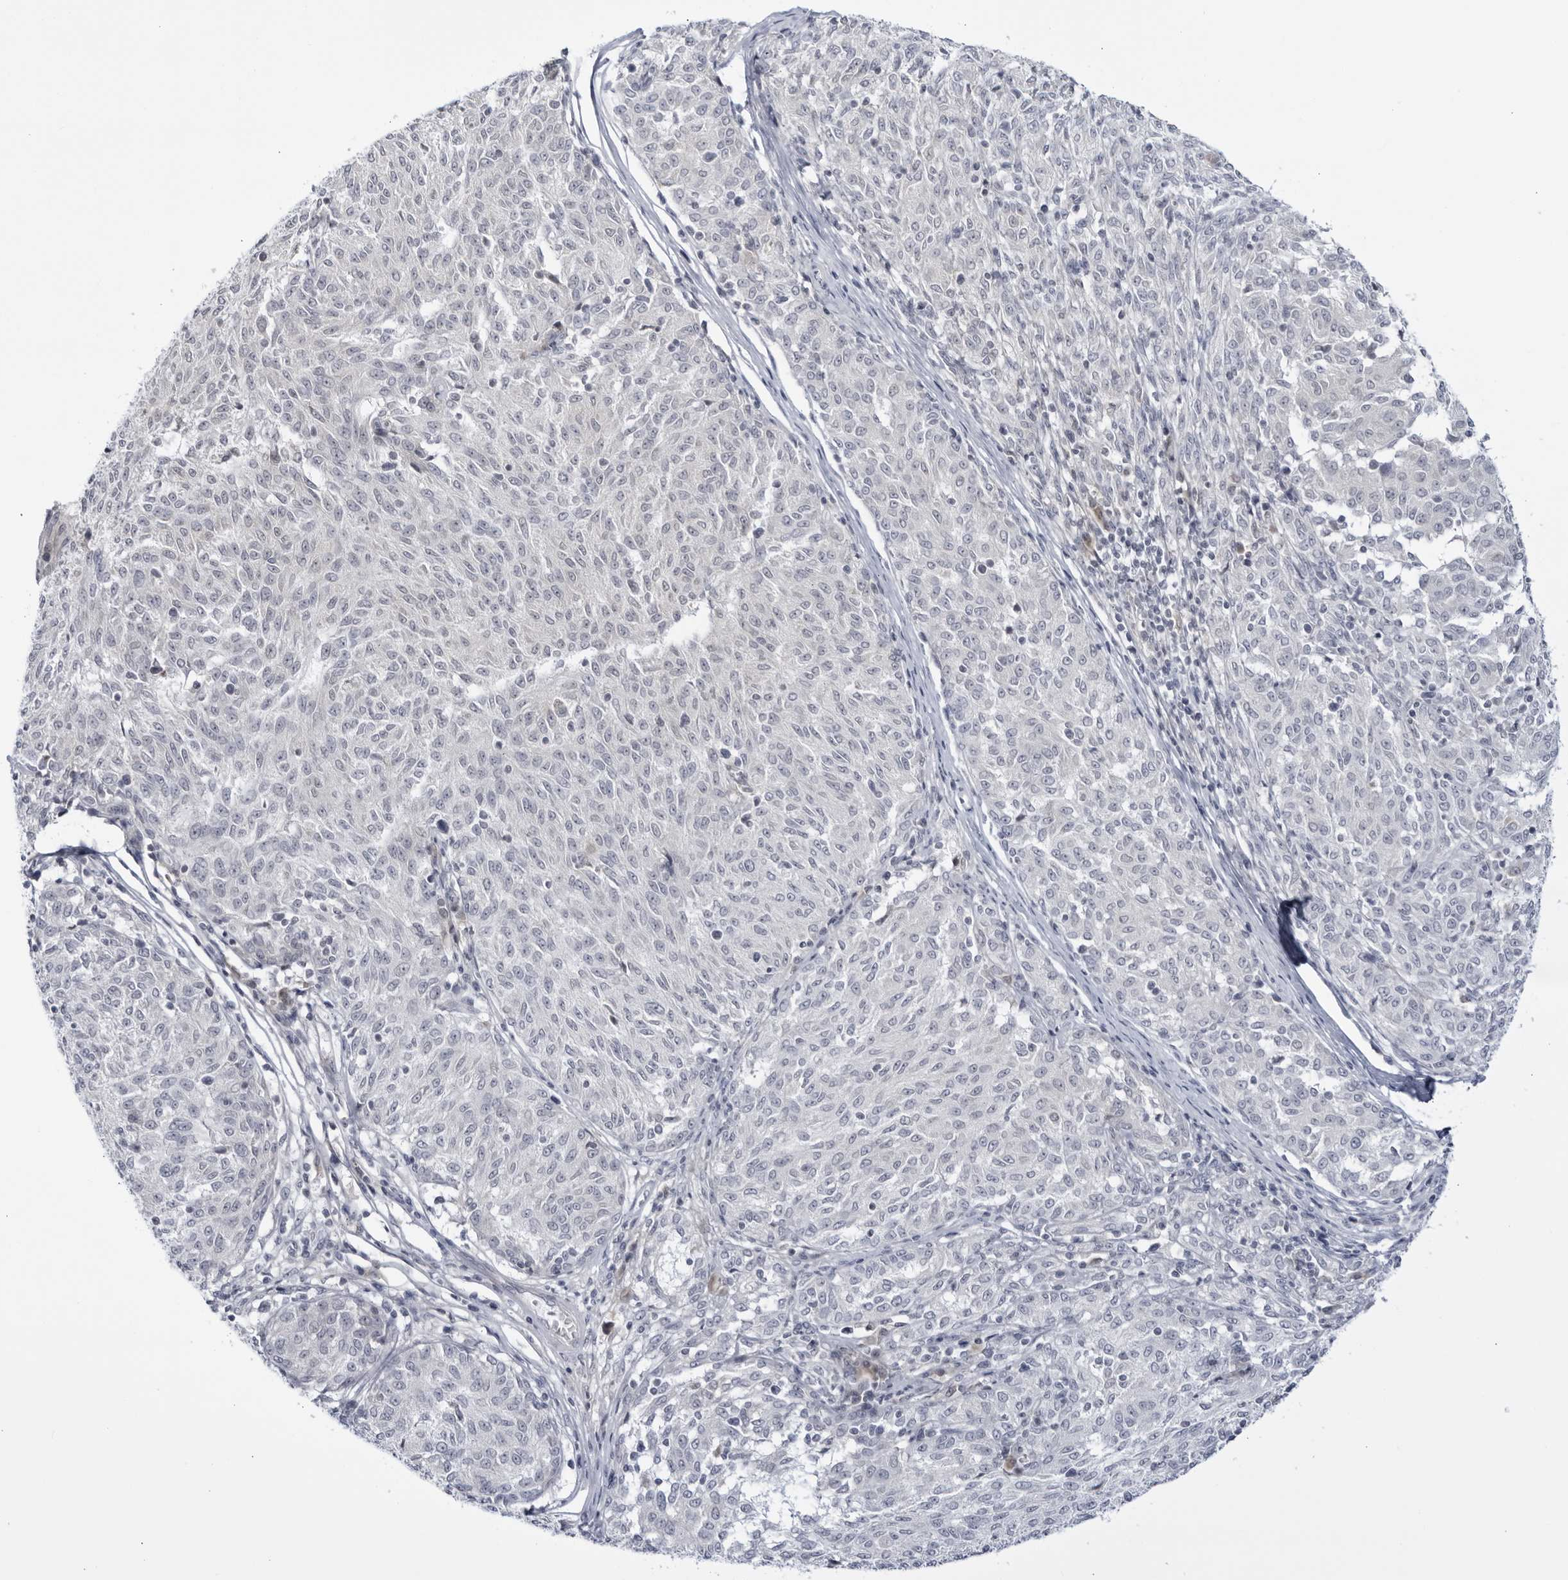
{"staining": {"intensity": "negative", "quantity": "none", "location": "none"}, "tissue": "melanoma", "cell_type": "Tumor cells", "image_type": "cancer", "snomed": [{"axis": "morphology", "description": "Malignant melanoma, NOS"}, {"axis": "topography", "description": "Skin"}], "caption": "Tumor cells show no significant positivity in melanoma.", "gene": "CNBD1", "patient": {"sex": "female", "age": 72}}